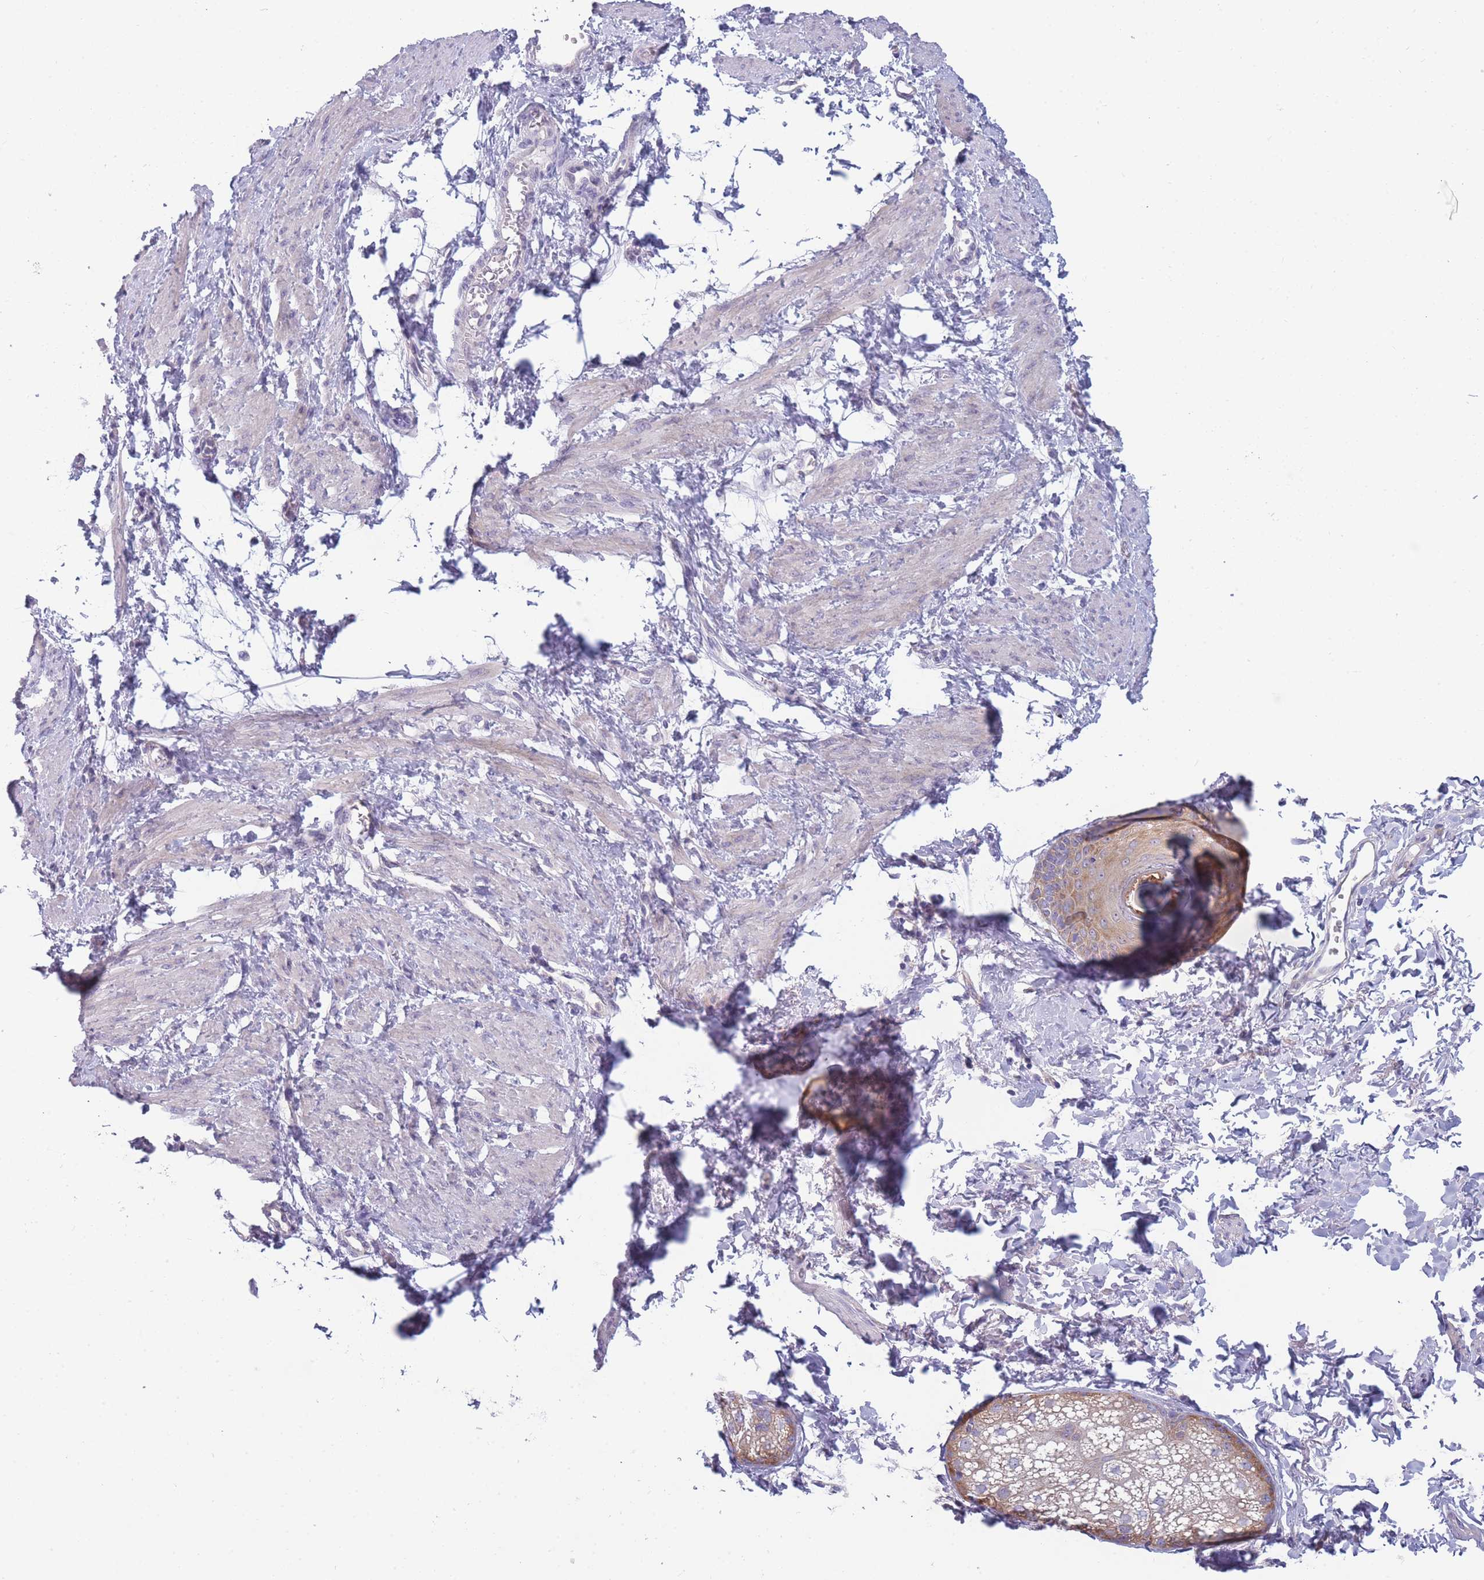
{"staining": {"intensity": "negative", "quantity": "none", "location": "none"}, "tissue": "smooth muscle", "cell_type": "Smooth muscle cells", "image_type": "normal", "snomed": [{"axis": "morphology", "description": "Normal tissue, NOS"}, {"axis": "topography", "description": "Smooth muscle"}, {"axis": "topography", "description": "Uterus"}], "caption": "This is an IHC micrograph of normal smooth muscle. There is no expression in smooth muscle cells.", "gene": "NDUFAF6", "patient": {"sex": "female", "age": 39}}